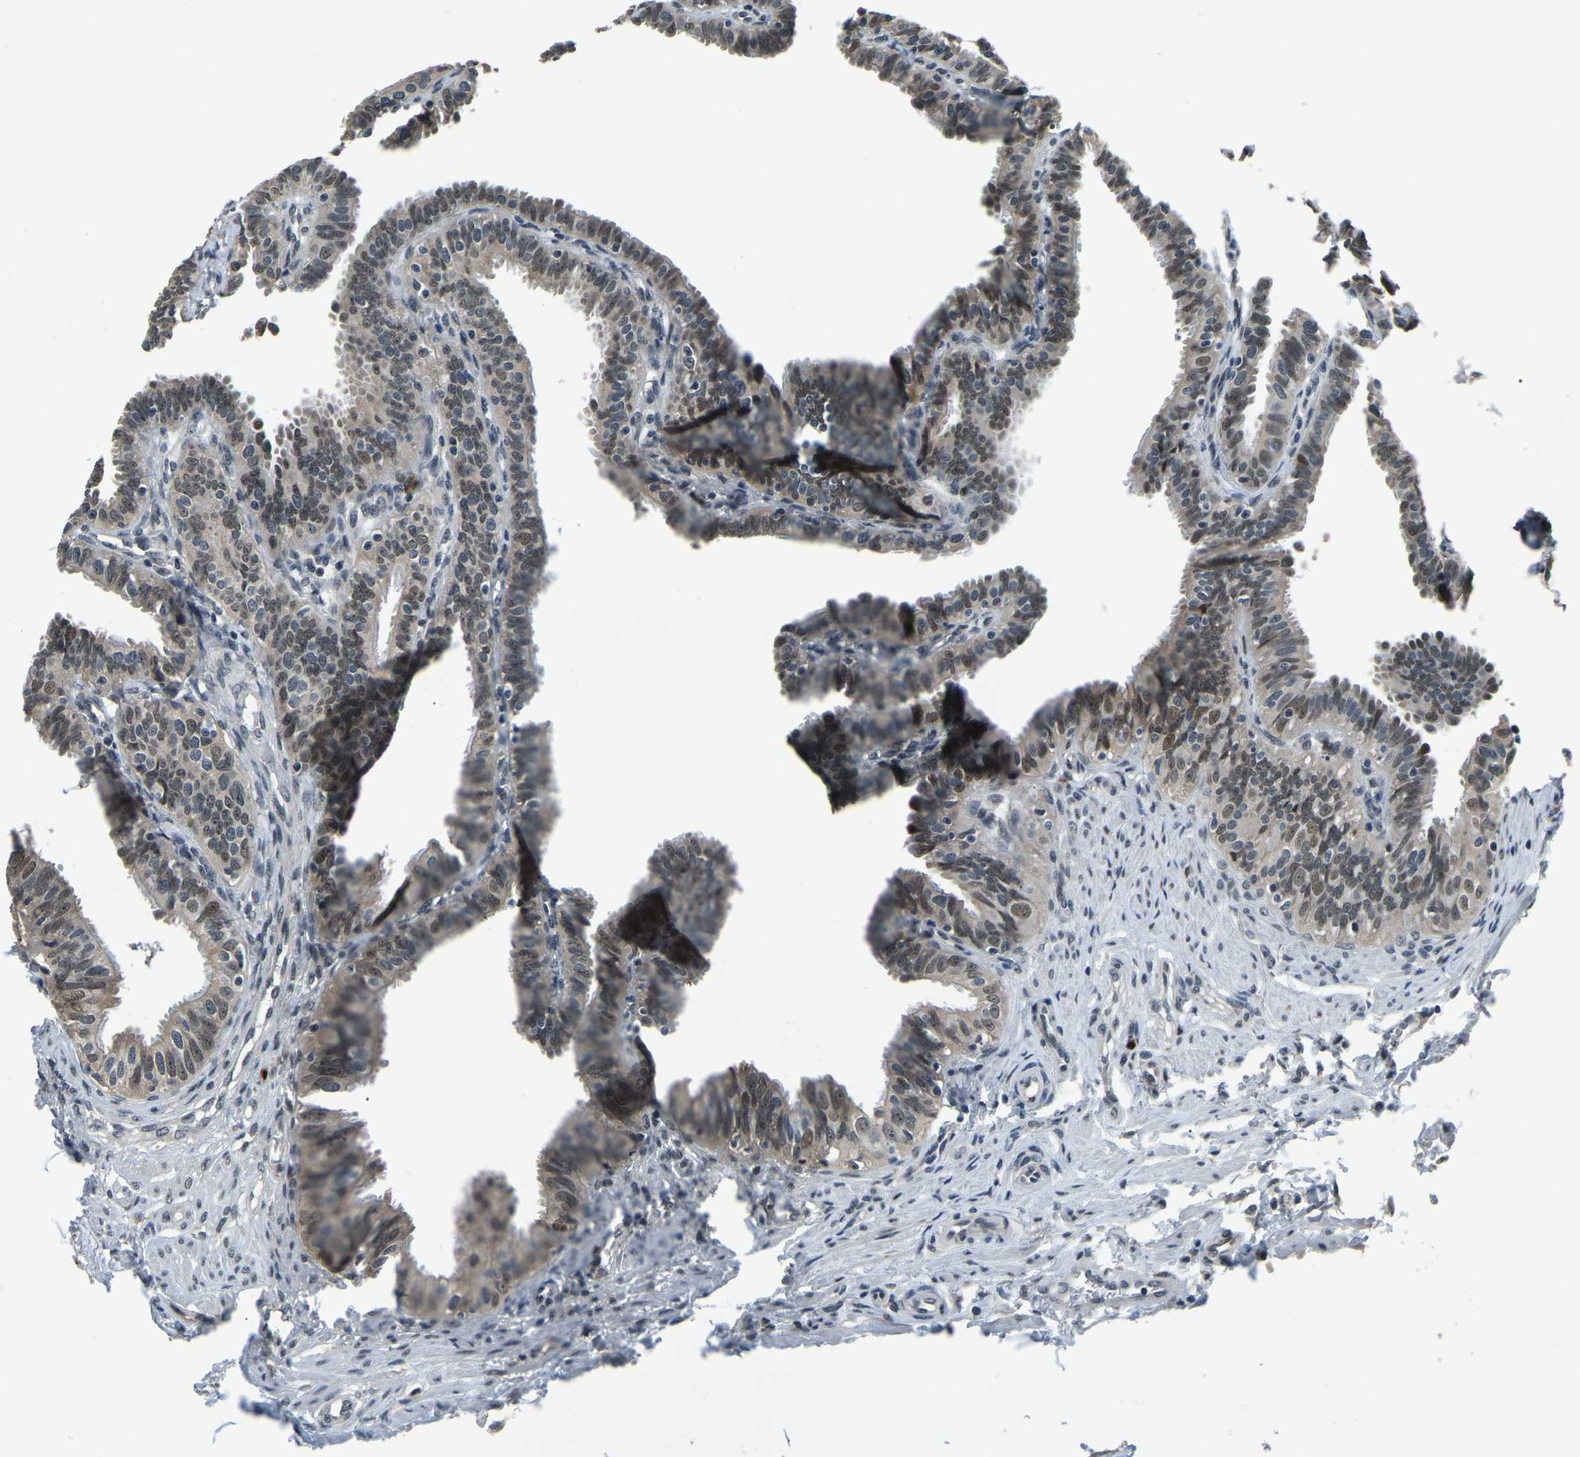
{"staining": {"intensity": "moderate", "quantity": "25%-75%", "location": "nuclear"}, "tissue": "fallopian tube", "cell_type": "Glandular cells", "image_type": "normal", "snomed": [{"axis": "morphology", "description": "Normal tissue, NOS"}, {"axis": "topography", "description": "Fallopian tube"}, {"axis": "topography", "description": "Placenta"}], "caption": "Normal fallopian tube reveals moderate nuclear staining in about 25%-75% of glandular cells (DAB (3,3'-diaminobenzidine) = brown stain, brightfield microscopy at high magnification)..", "gene": "ING2", "patient": {"sex": "female", "age": 34}}